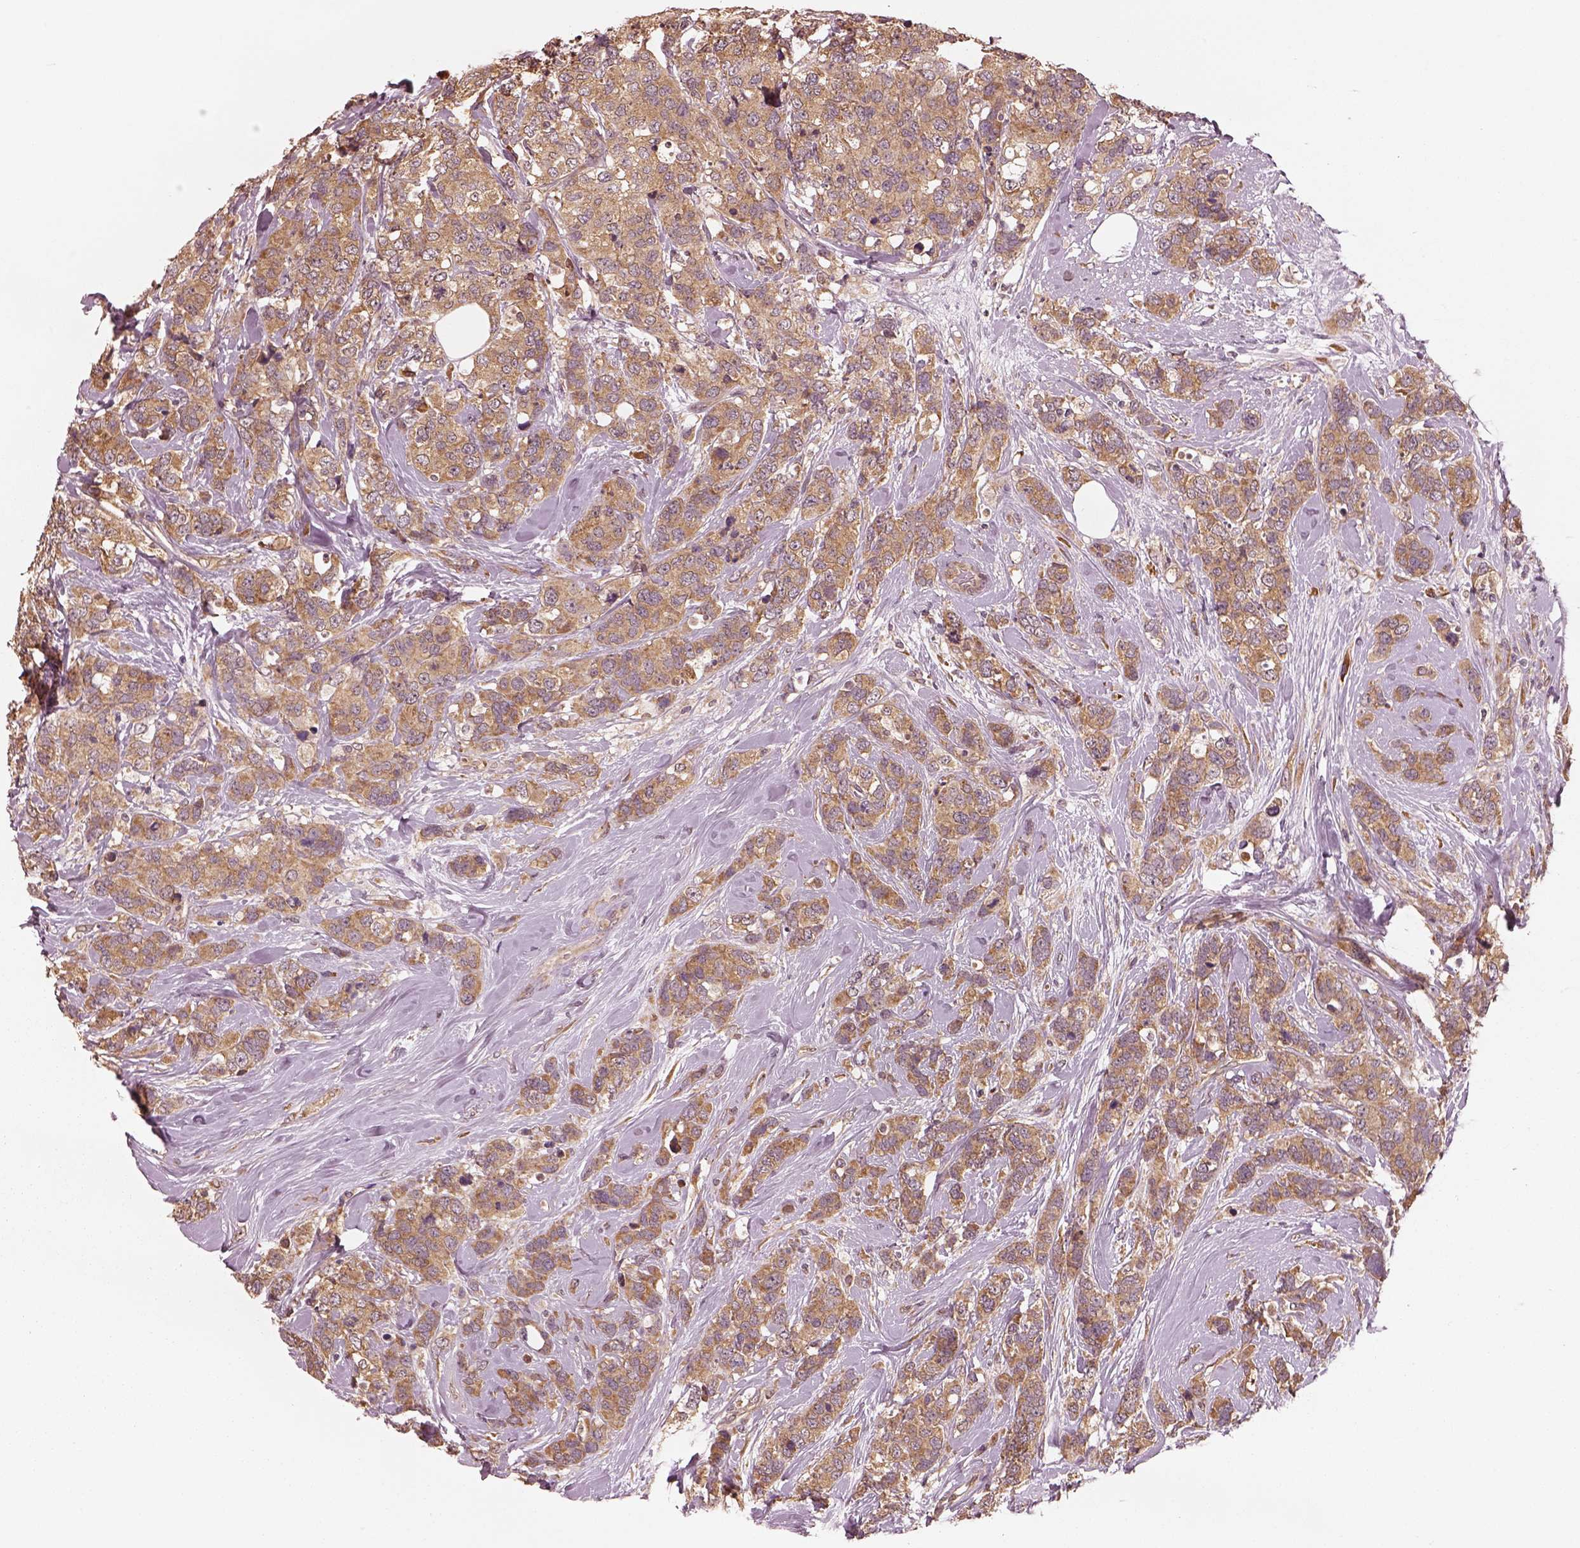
{"staining": {"intensity": "moderate", "quantity": ">75%", "location": "cytoplasmic/membranous"}, "tissue": "breast cancer", "cell_type": "Tumor cells", "image_type": "cancer", "snomed": [{"axis": "morphology", "description": "Lobular carcinoma"}, {"axis": "topography", "description": "Breast"}], "caption": "The image shows immunohistochemical staining of breast lobular carcinoma. There is moderate cytoplasmic/membranous positivity is present in approximately >75% of tumor cells.", "gene": "RPS5", "patient": {"sex": "female", "age": 59}}